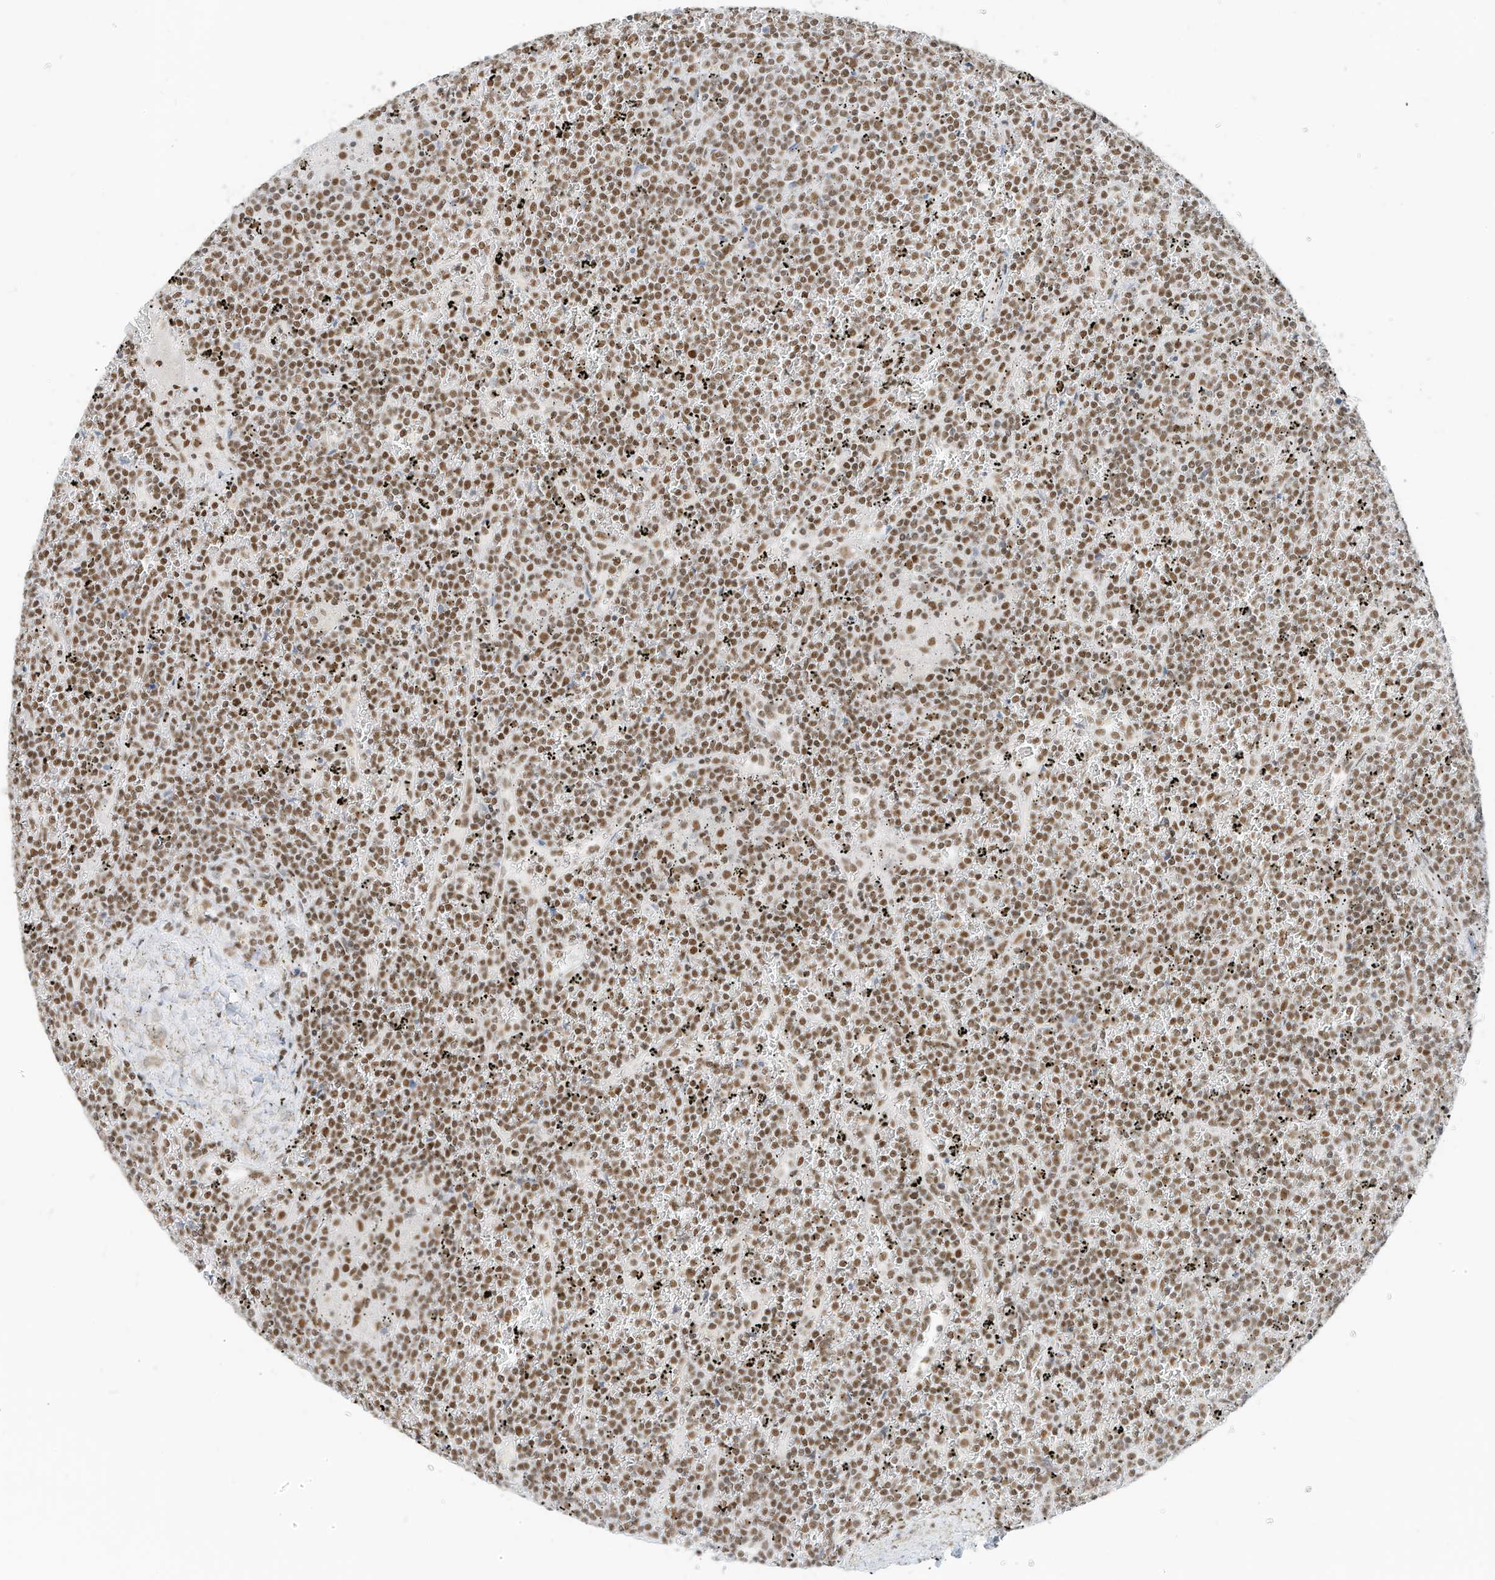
{"staining": {"intensity": "moderate", "quantity": ">75%", "location": "nuclear"}, "tissue": "lymphoma", "cell_type": "Tumor cells", "image_type": "cancer", "snomed": [{"axis": "morphology", "description": "Malignant lymphoma, non-Hodgkin's type, Low grade"}, {"axis": "topography", "description": "Spleen"}], "caption": "DAB (3,3'-diaminobenzidine) immunohistochemical staining of lymphoma exhibits moderate nuclear protein positivity in approximately >75% of tumor cells. Immunohistochemistry stains the protein of interest in brown and the nuclei are stained blue.", "gene": "SMARCA2", "patient": {"sex": "female", "age": 19}}